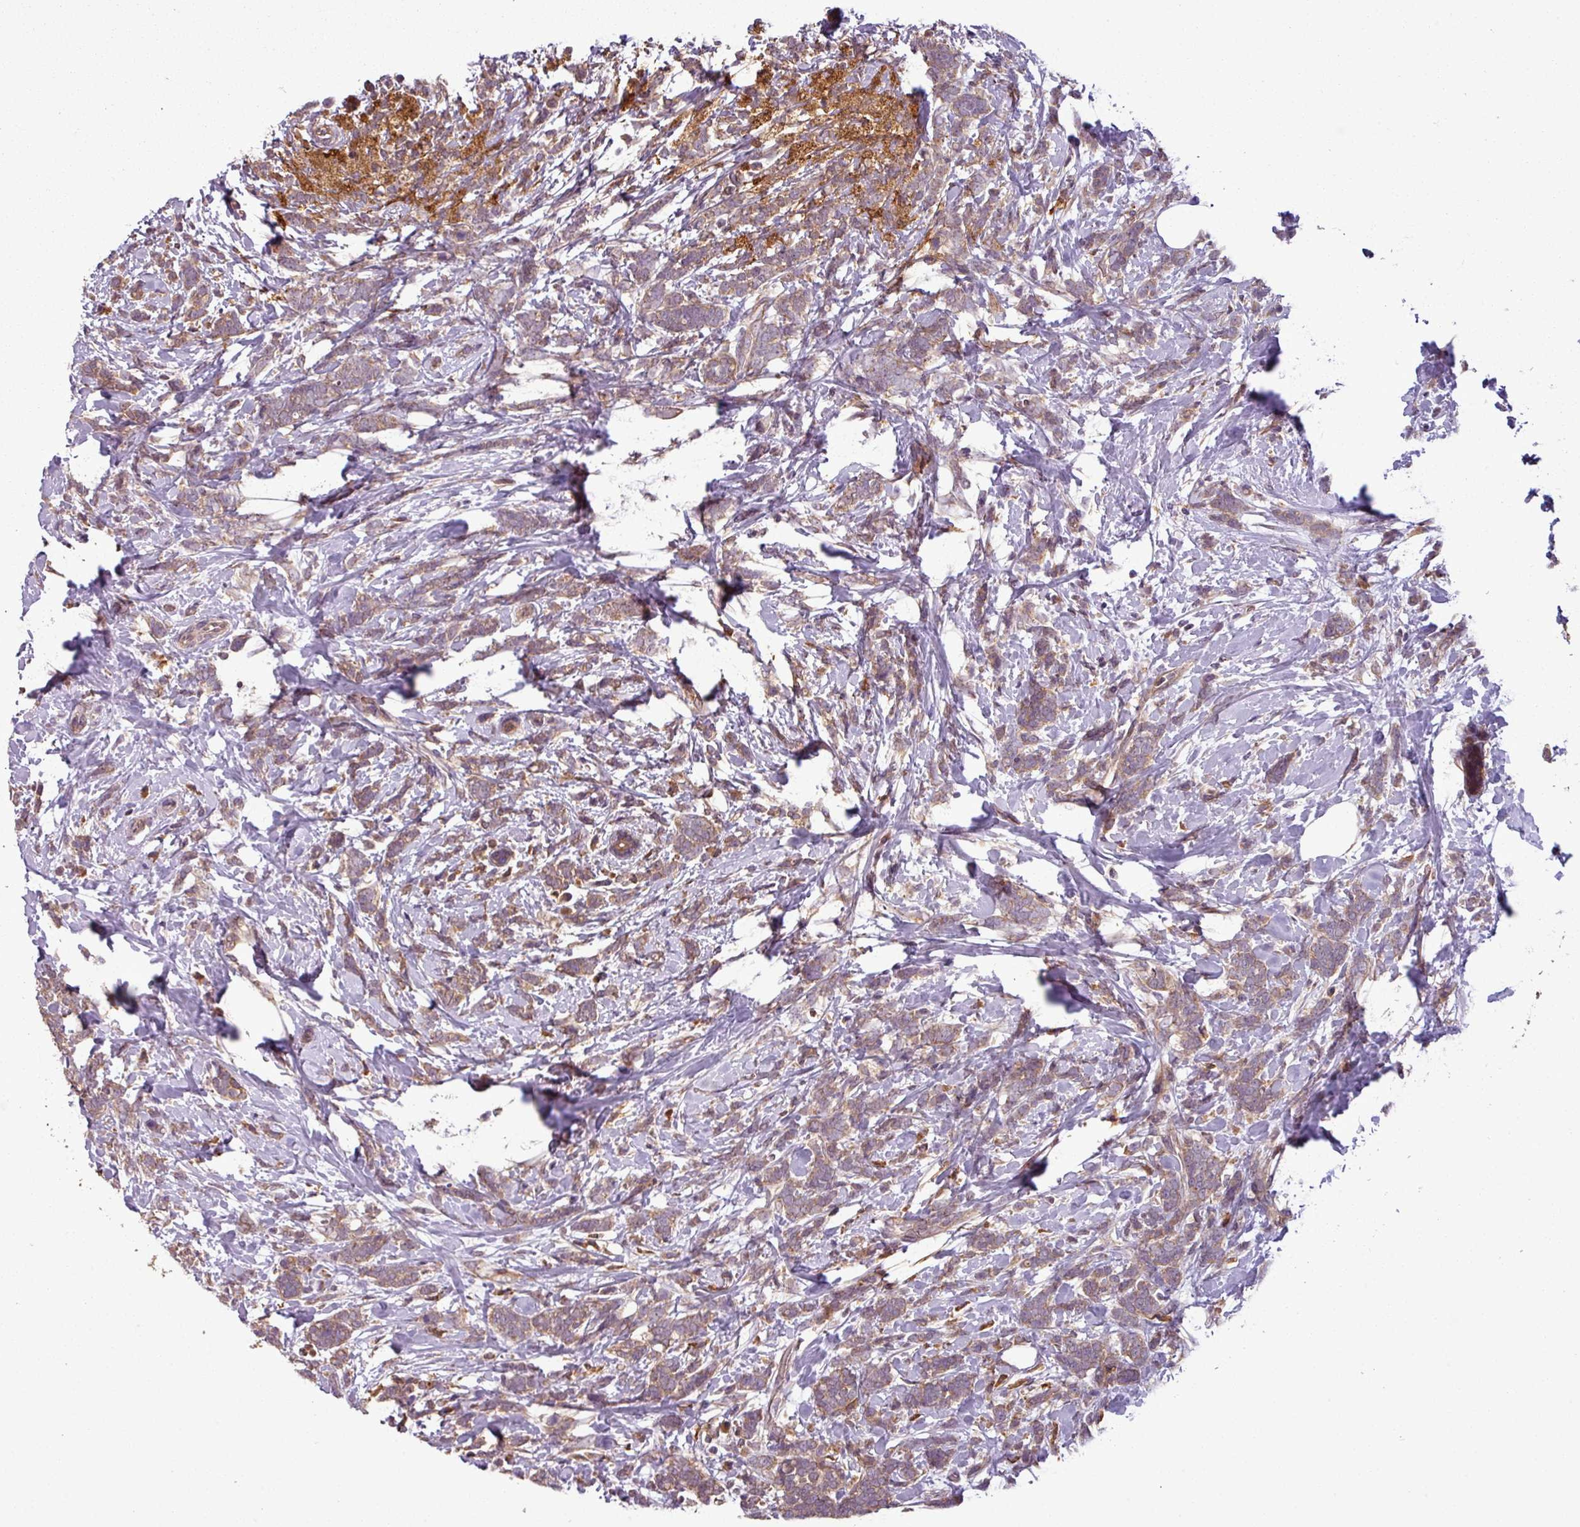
{"staining": {"intensity": "weak", "quantity": ">75%", "location": "cytoplasmic/membranous"}, "tissue": "breast cancer", "cell_type": "Tumor cells", "image_type": "cancer", "snomed": [{"axis": "morphology", "description": "Lobular carcinoma"}, {"axis": "topography", "description": "Breast"}], "caption": "Immunohistochemical staining of breast lobular carcinoma exhibits low levels of weak cytoplasmic/membranous protein expression in about >75% of tumor cells.", "gene": "NT5C3A", "patient": {"sex": "female", "age": 58}}